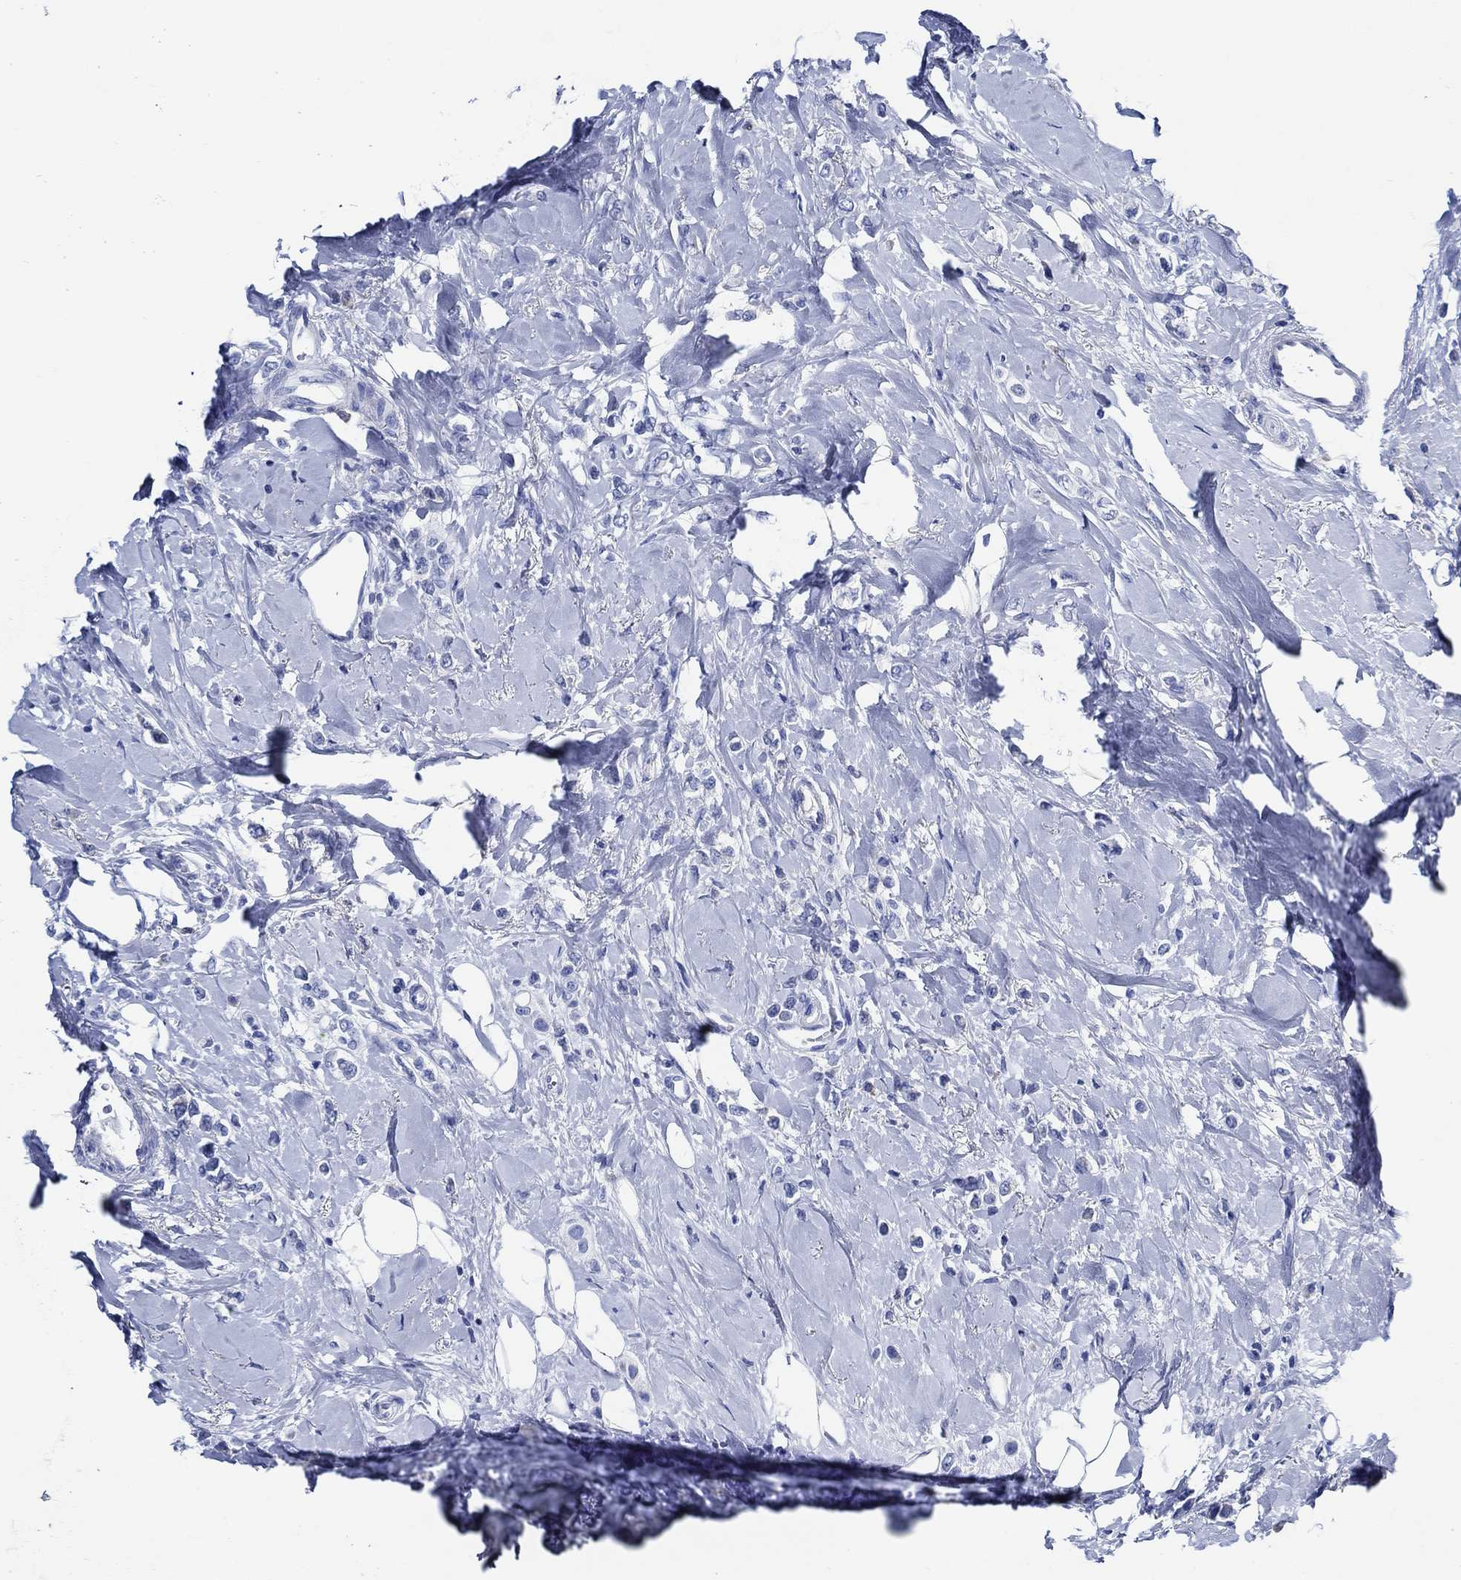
{"staining": {"intensity": "negative", "quantity": "none", "location": "none"}, "tissue": "breast cancer", "cell_type": "Tumor cells", "image_type": "cancer", "snomed": [{"axis": "morphology", "description": "Lobular carcinoma"}, {"axis": "topography", "description": "Breast"}], "caption": "Tumor cells show no significant positivity in breast lobular carcinoma. (Stains: DAB IHC with hematoxylin counter stain, Microscopy: brightfield microscopy at high magnification).", "gene": "WDR62", "patient": {"sex": "female", "age": 66}}